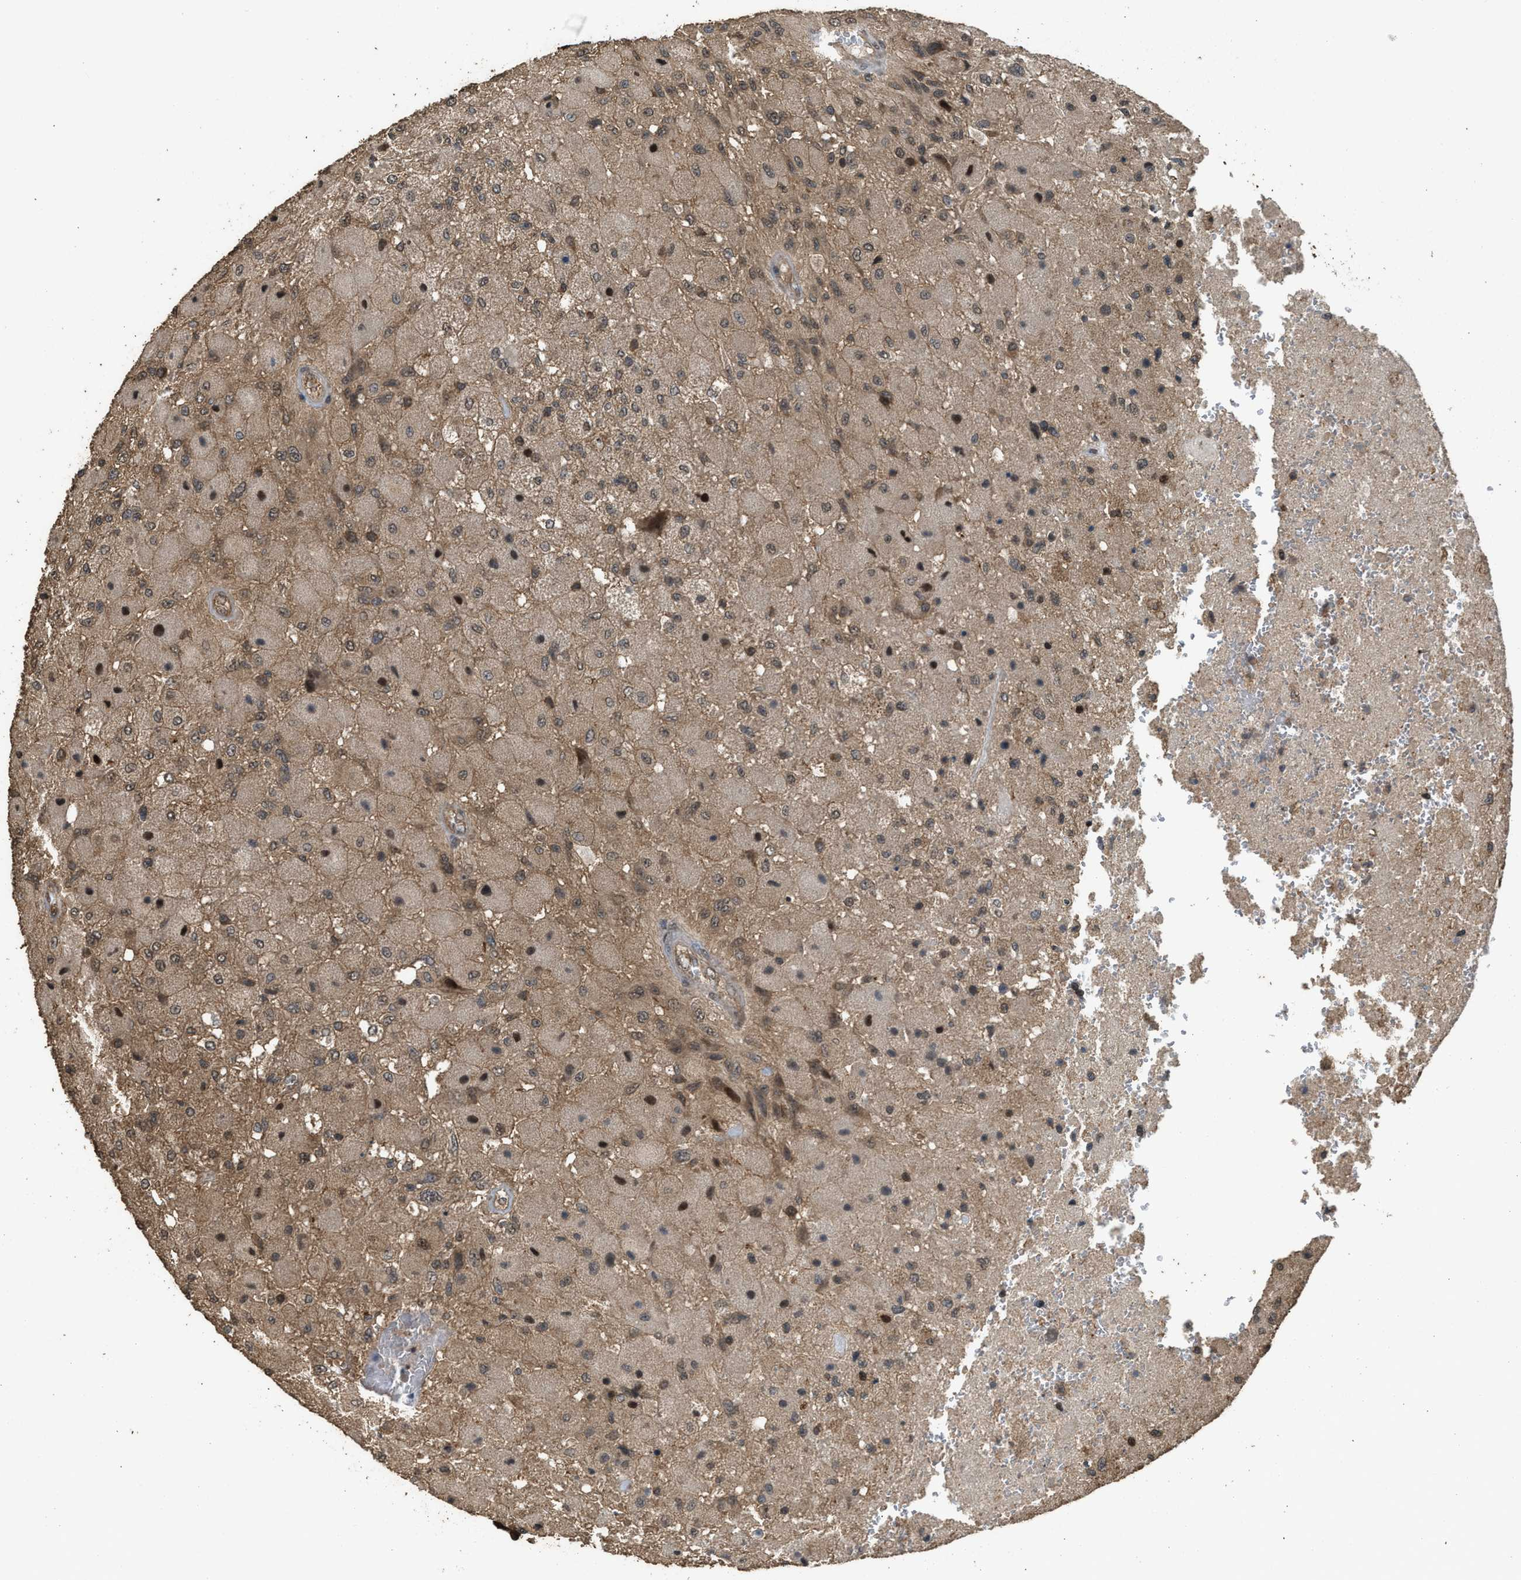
{"staining": {"intensity": "weak", "quantity": ">75%", "location": "cytoplasmic/membranous"}, "tissue": "glioma", "cell_type": "Tumor cells", "image_type": "cancer", "snomed": [{"axis": "morphology", "description": "Normal tissue, NOS"}, {"axis": "morphology", "description": "Glioma, malignant, High grade"}, {"axis": "topography", "description": "Cerebral cortex"}], "caption": "Immunohistochemistry (IHC) staining of malignant glioma (high-grade), which shows low levels of weak cytoplasmic/membranous expression in approximately >75% of tumor cells indicating weak cytoplasmic/membranous protein positivity. The staining was performed using DAB (3,3'-diaminobenzidine) (brown) for protein detection and nuclei were counterstained in hematoxylin (blue).", "gene": "MYBL2", "patient": {"sex": "male", "age": 77}}